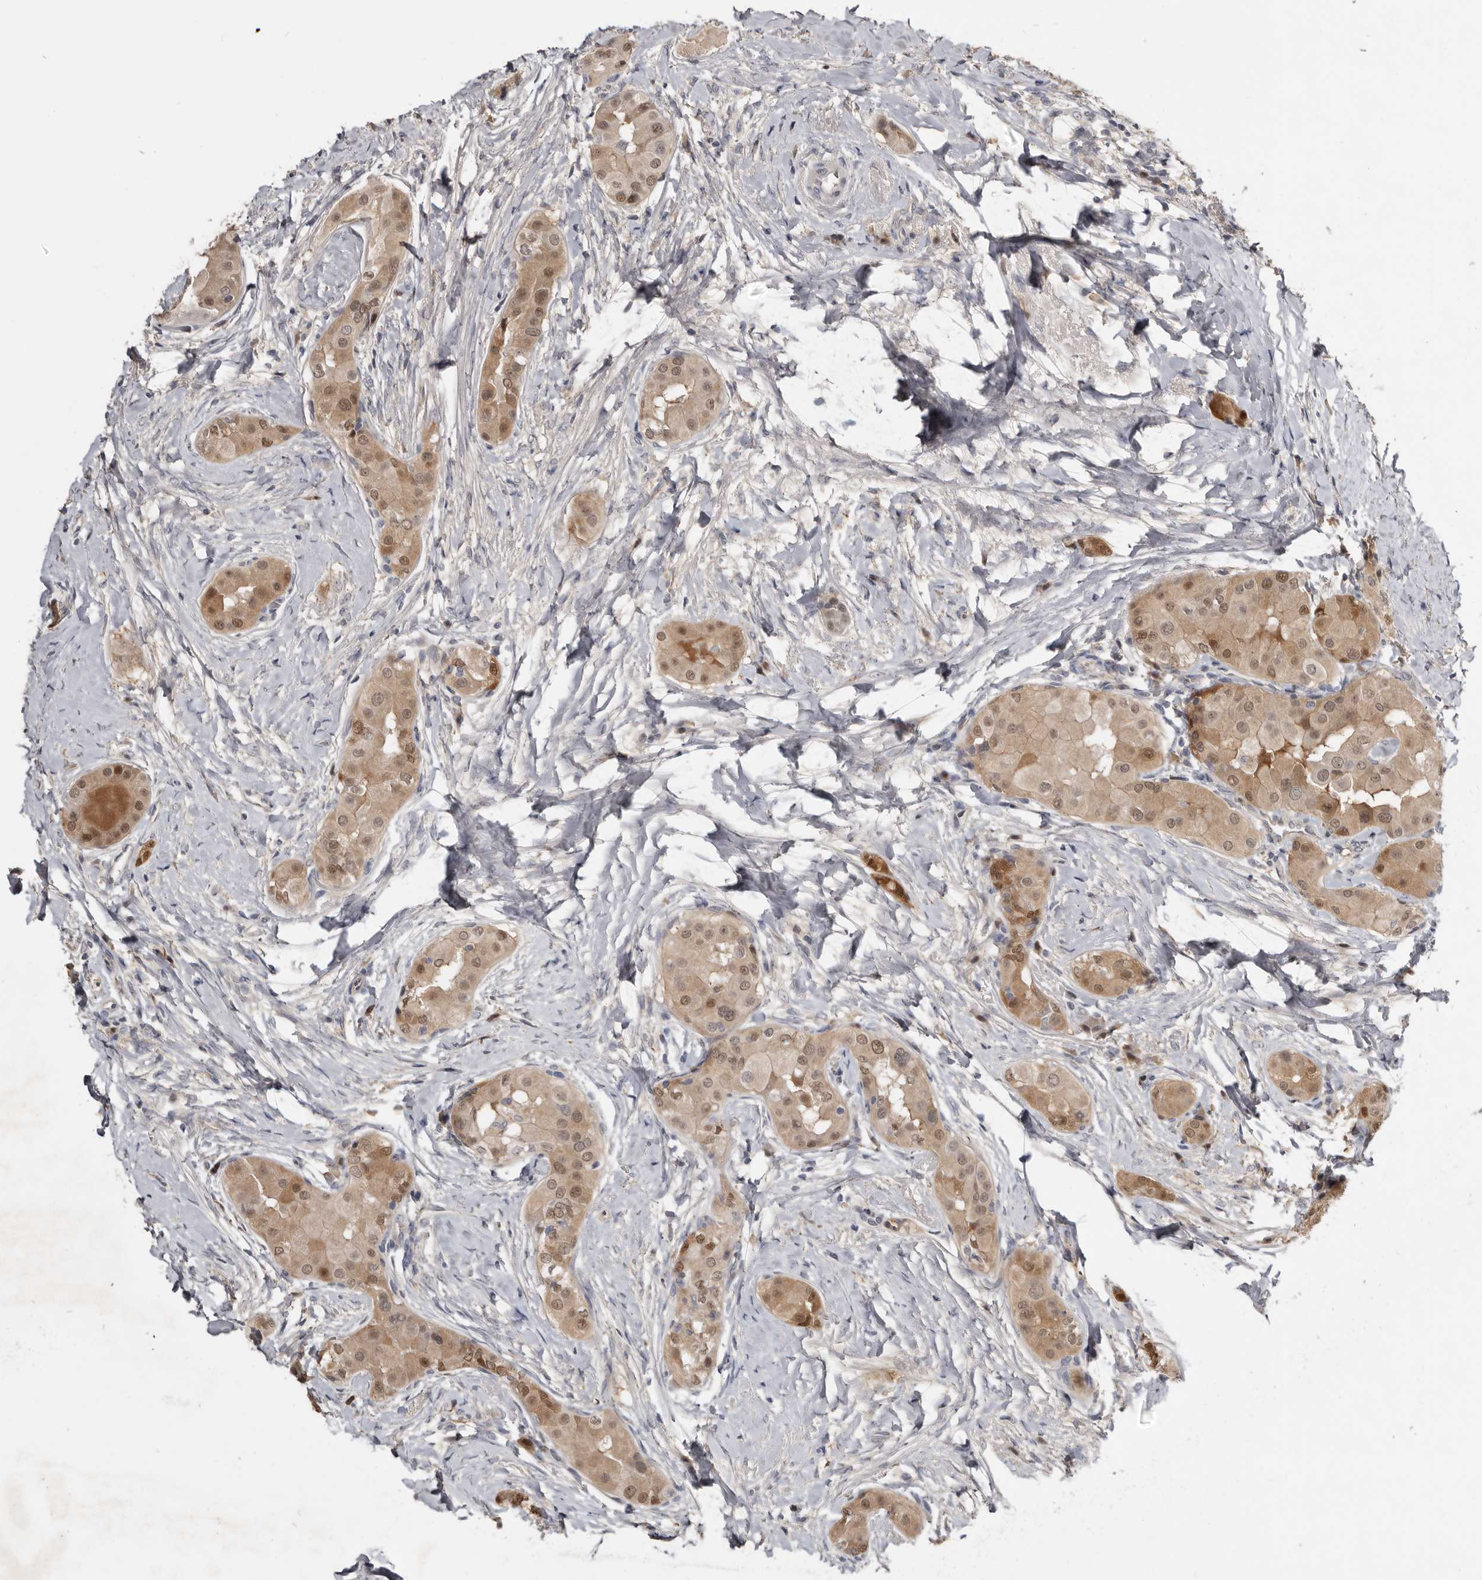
{"staining": {"intensity": "moderate", "quantity": ">75%", "location": "cytoplasmic/membranous,nuclear"}, "tissue": "thyroid cancer", "cell_type": "Tumor cells", "image_type": "cancer", "snomed": [{"axis": "morphology", "description": "Papillary adenocarcinoma, NOS"}, {"axis": "topography", "description": "Thyroid gland"}], "caption": "Papillary adenocarcinoma (thyroid) tissue displays moderate cytoplasmic/membranous and nuclear expression in about >75% of tumor cells The protein is shown in brown color, while the nuclei are stained blue.", "gene": "RBKS", "patient": {"sex": "male", "age": 33}}